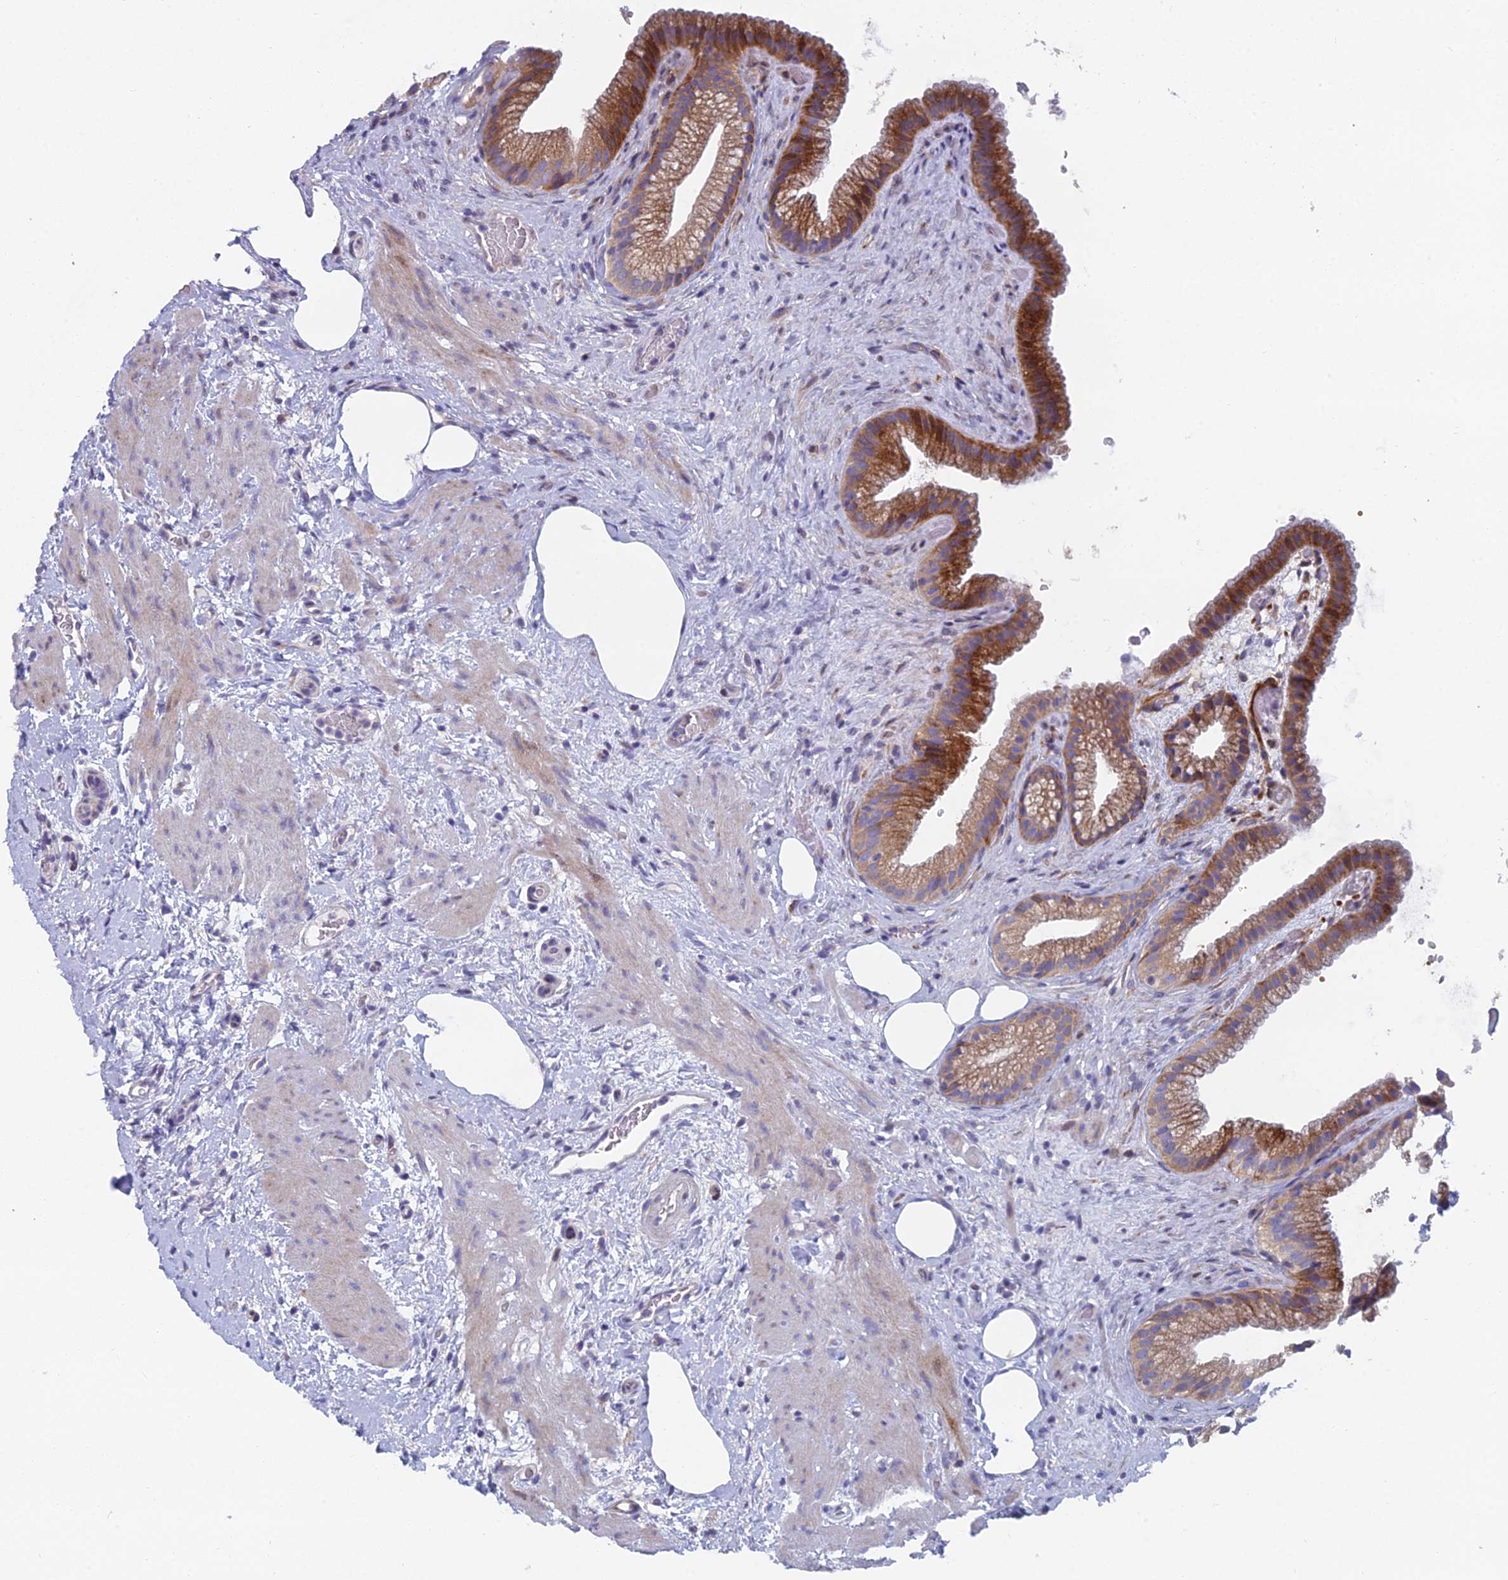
{"staining": {"intensity": "strong", "quantity": ">75%", "location": "cytoplasmic/membranous"}, "tissue": "gallbladder", "cell_type": "Glandular cells", "image_type": "normal", "snomed": [{"axis": "morphology", "description": "Normal tissue, NOS"}, {"axis": "morphology", "description": "Inflammation, NOS"}, {"axis": "topography", "description": "Gallbladder"}], "caption": "A photomicrograph showing strong cytoplasmic/membranous positivity in about >75% of glandular cells in benign gallbladder, as visualized by brown immunohistochemical staining.", "gene": "B9D2", "patient": {"sex": "male", "age": 51}}